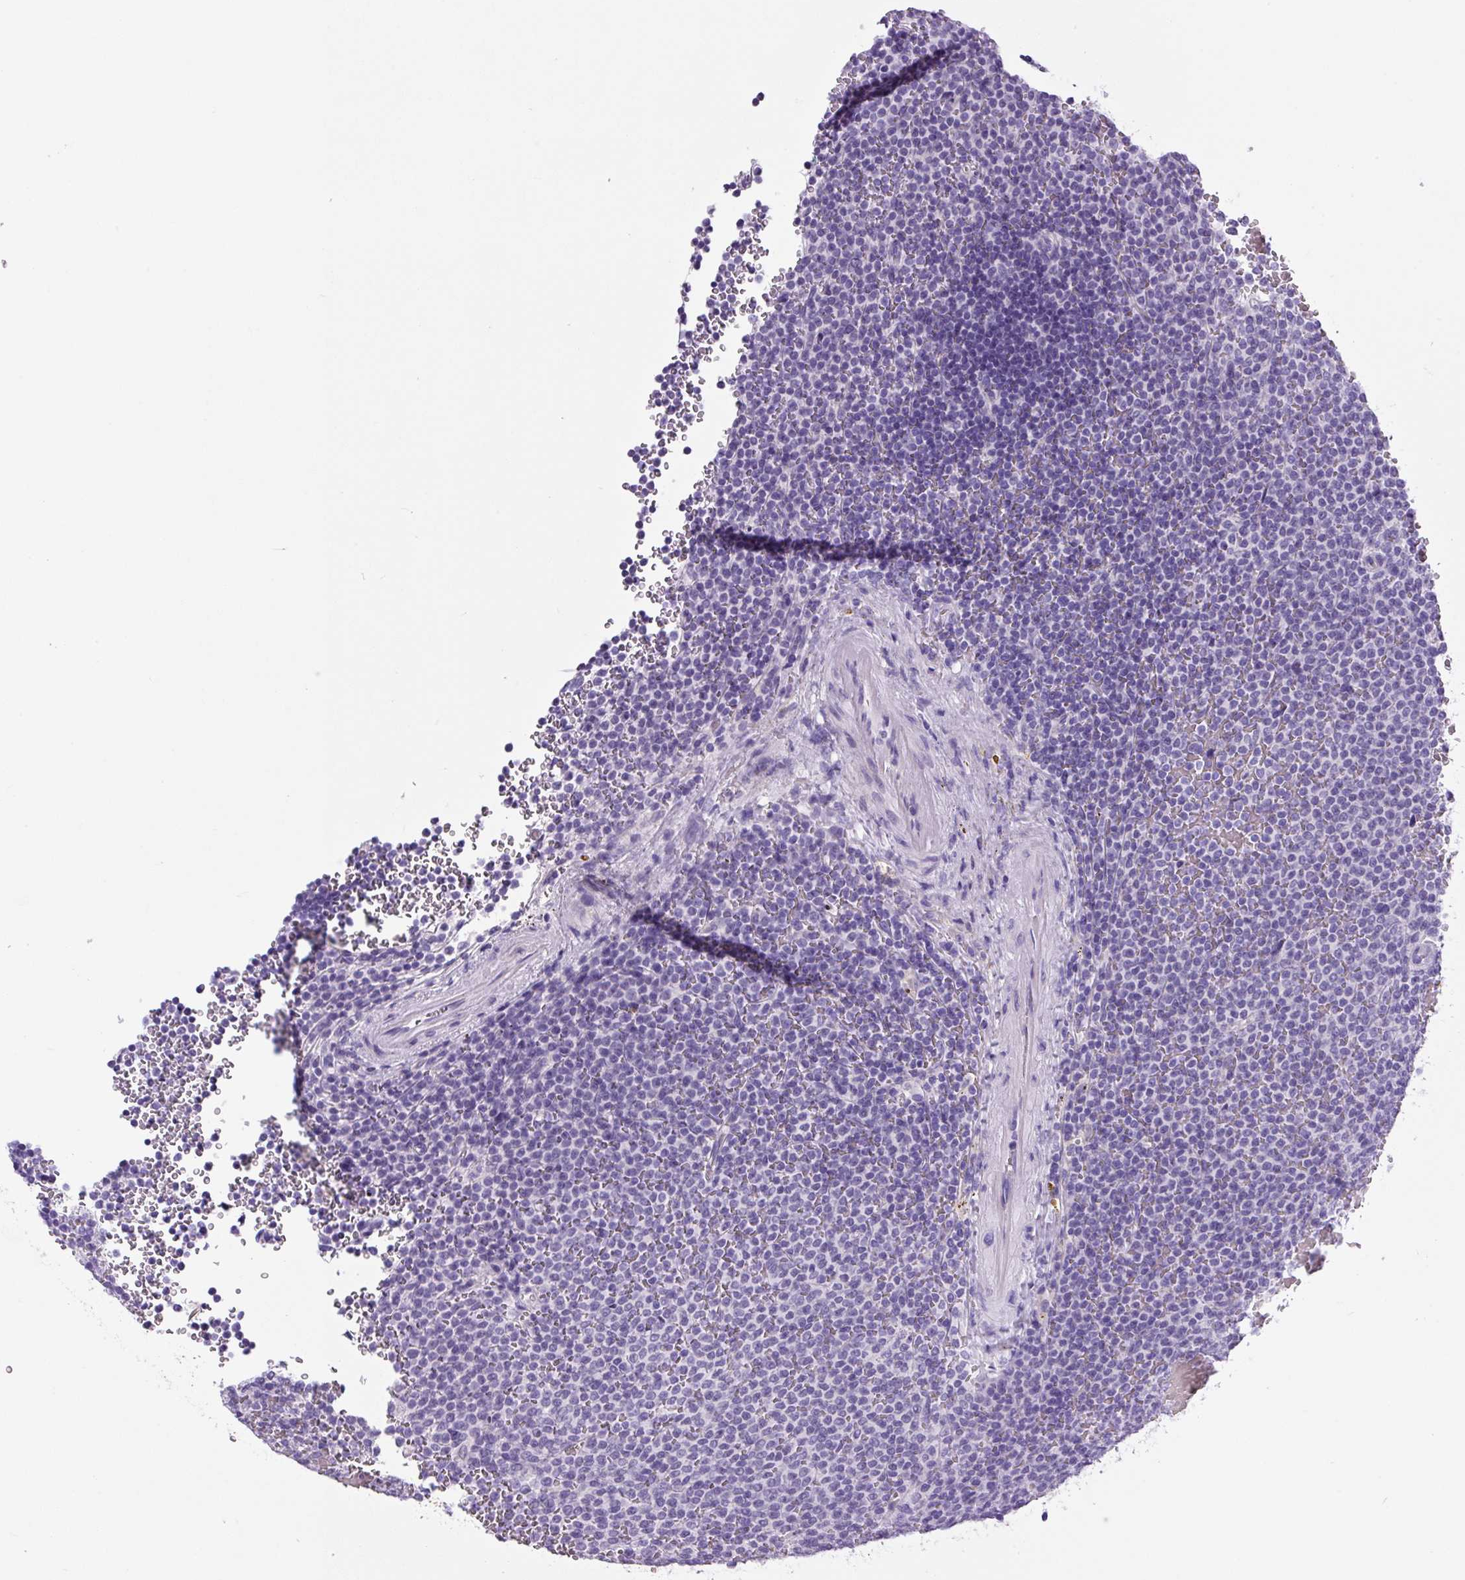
{"staining": {"intensity": "negative", "quantity": "none", "location": "none"}, "tissue": "lymphoma", "cell_type": "Tumor cells", "image_type": "cancer", "snomed": [{"axis": "morphology", "description": "Malignant lymphoma, non-Hodgkin's type, Low grade"}, {"axis": "topography", "description": "Spleen"}], "caption": "The image reveals no staining of tumor cells in lymphoma.", "gene": "CHGA", "patient": {"sex": "male", "age": 60}}